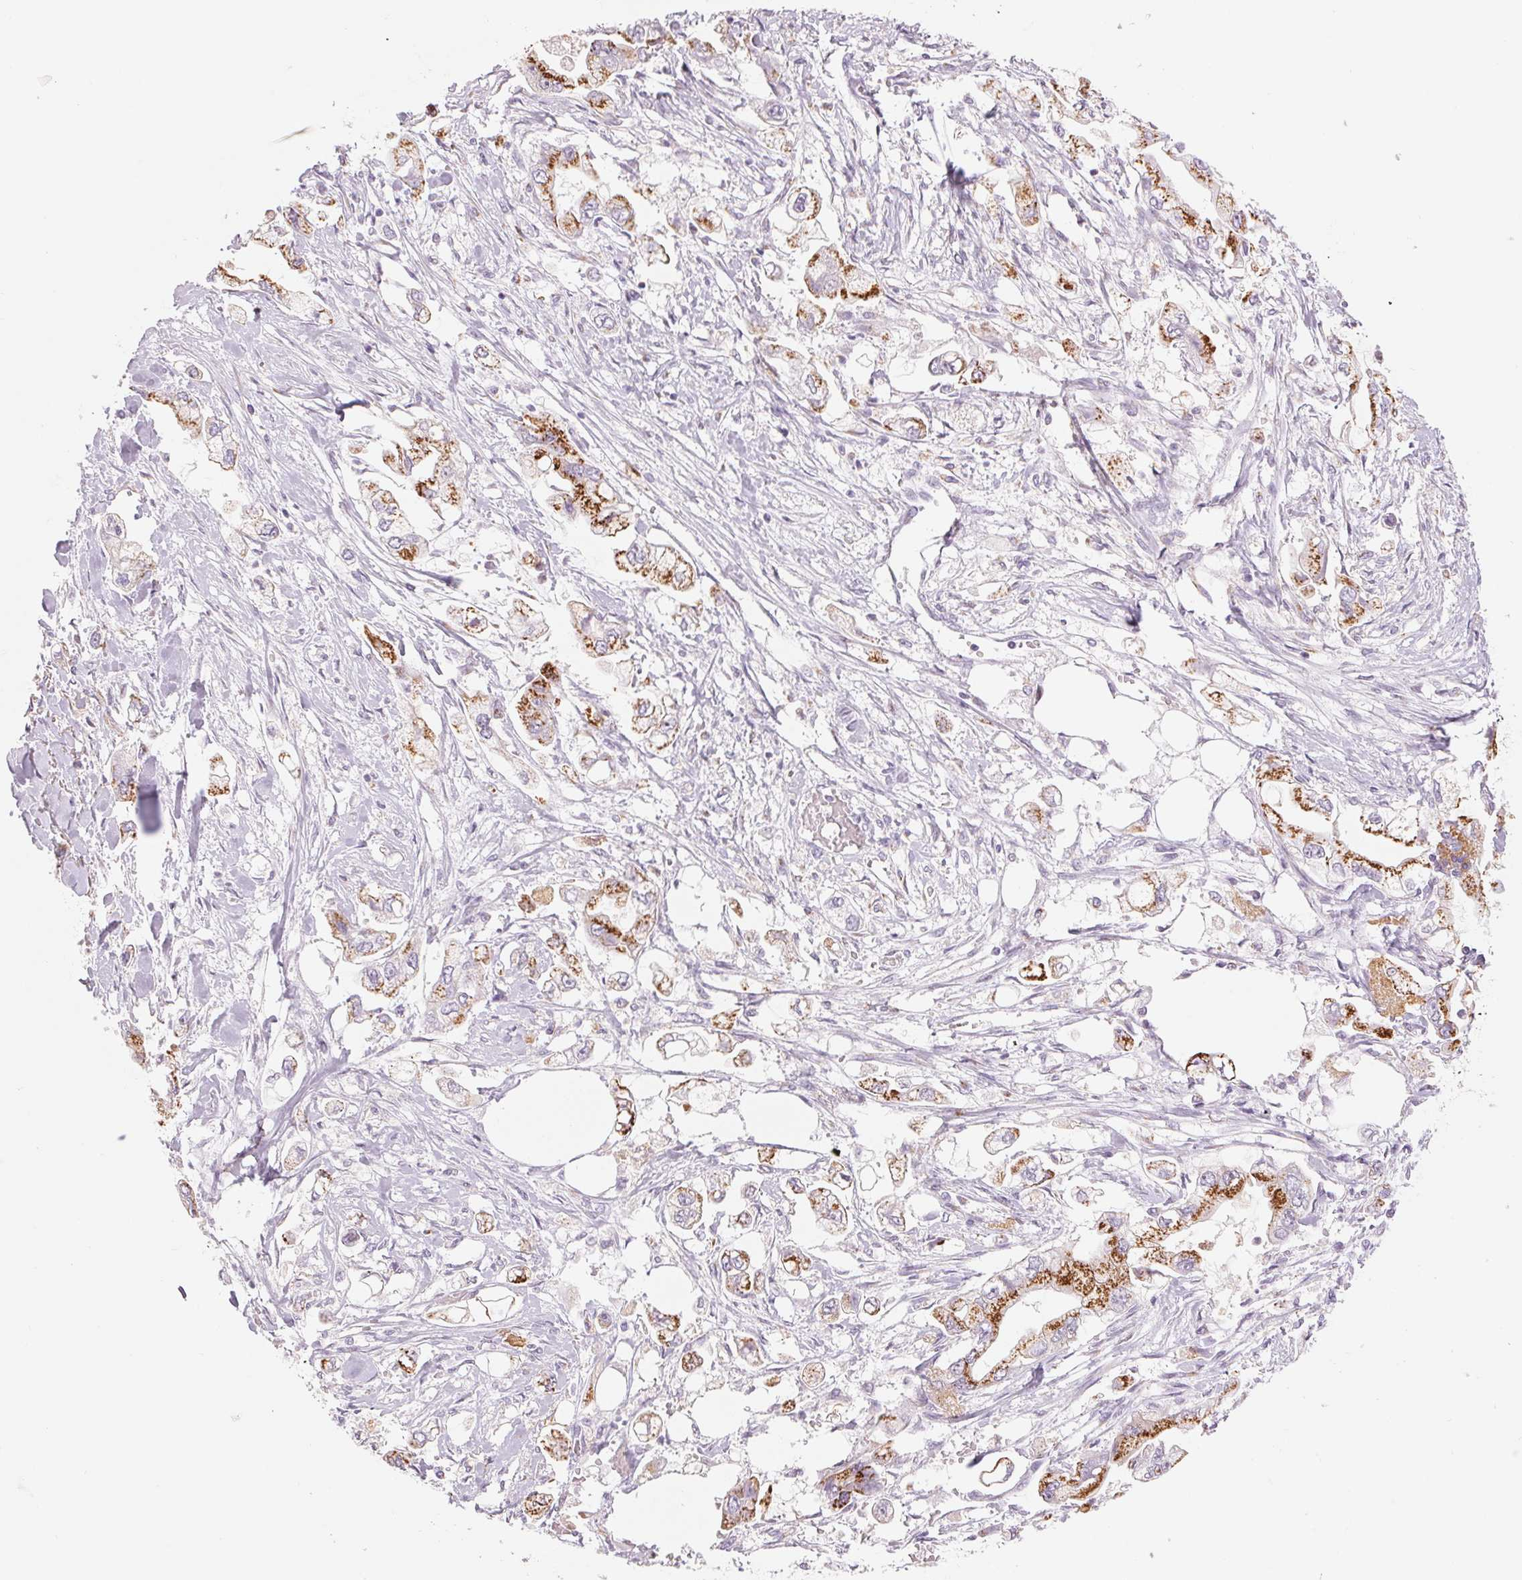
{"staining": {"intensity": "strong", "quantity": ">75%", "location": "cytoplasmic/membranous"}, "tissue": "stomach cancer", "cell_type": "Tumor cells", "image_type": "cancer", "snomed": [{"axis": "morphology", "description": "Adenocarcinoma, NOS"}, {"axis": "topography", "description": "Stomach"}], "caption": "Human adenocarcinoma (stomach) stained with a protein marker exhibits strong staining in tumor cells.", "gene": "GALNT7", "patient": {"sex": "male", "age": 62}}